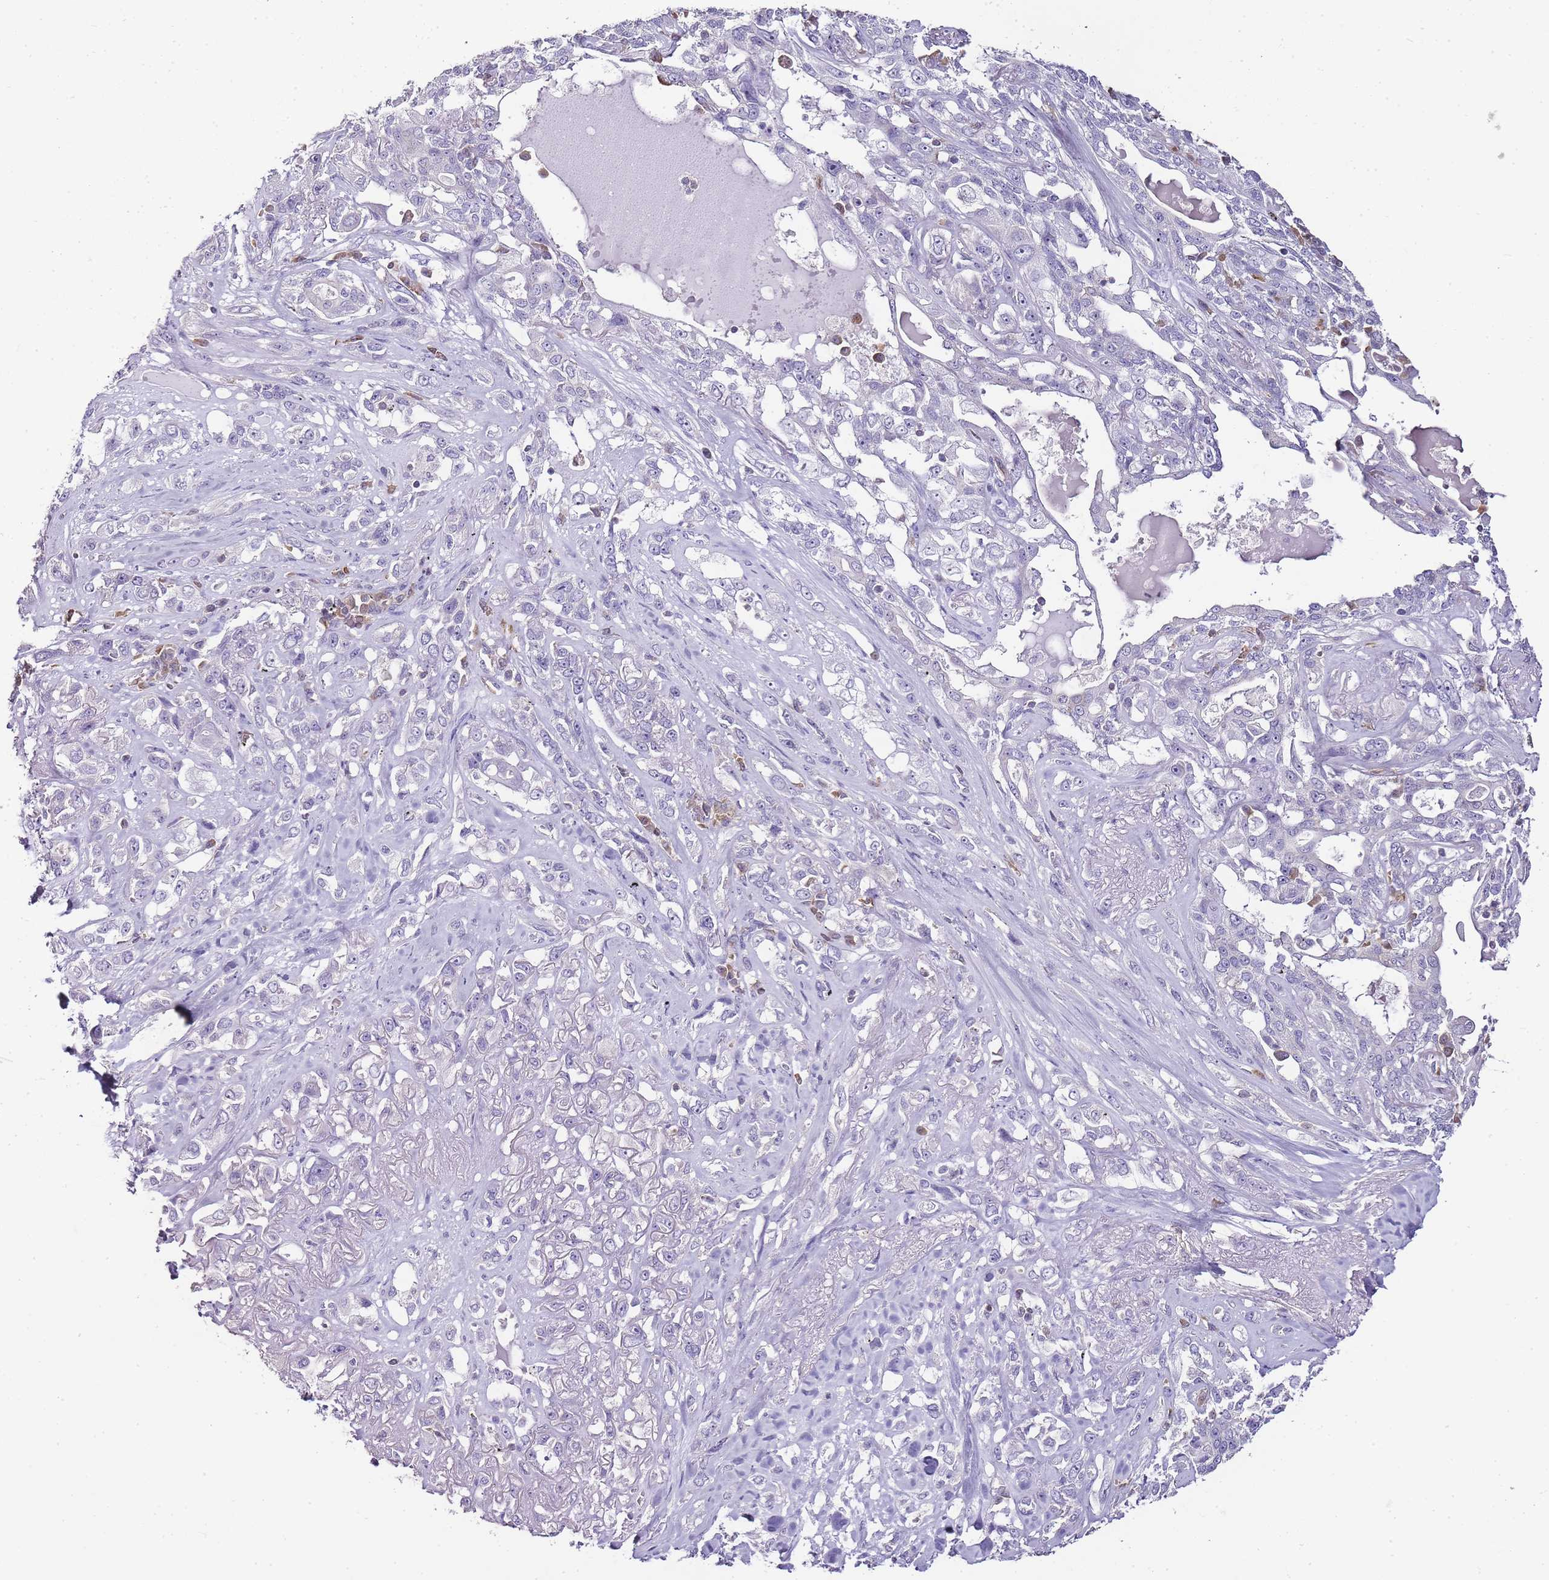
{"staining": {"intensity": "negative", "quantity": "none", "location": "none"}, "tissue": "lung cancer", "cell_type": "Tumor cells", "image_type": "cancer", "snomed": [{"axis": "morphology", "description": "Squamous cell carcinoma, NOS"}, {"axis": "topography", "description": "Lung"}], "caption": "Lung squamous cell carcinoma was stained to show a protein in brown. There is no significant expression in tumor cells.", "gene": "ZBP1", "patient": {"sex": "female", "age": 70}}